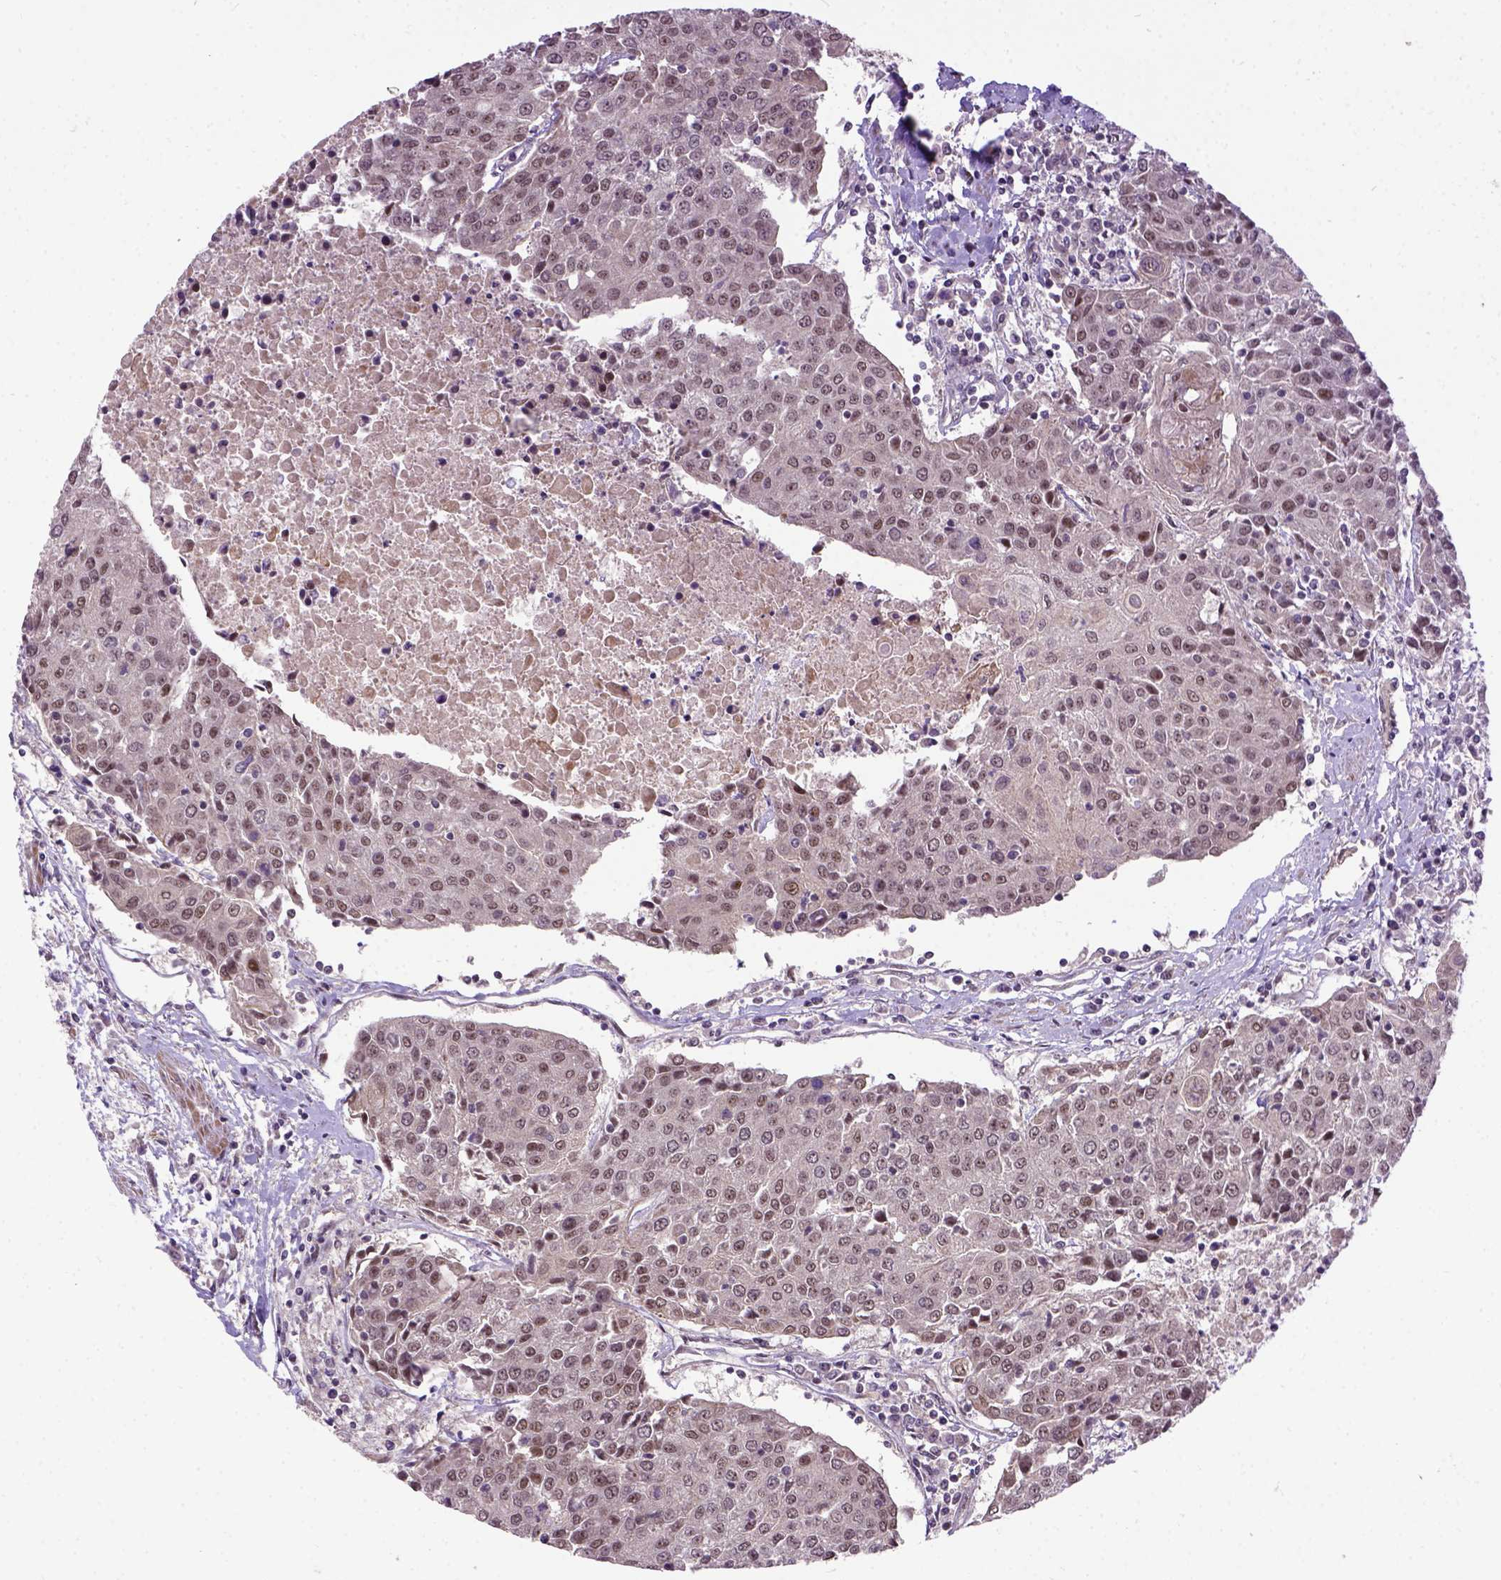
{"staining": {"intensity": "weak", "quantity": "25%-75%", "location": "nuclear"}, "tissue": "urothelial cancer", "cell_type": "Tumor cells", "image_type": "cancer", "snomed": [{"axis": "morphology", "description": "Urothelial carcinoma, High grade"}, {"axis": "topography", "description": "Urinary bladder"}], "caption": "Tumor cells exhibit low levels of weak nuclear positivity in approximately 25%-75% of cells in human urothelial carcinoma (high-grade).", "gene": "ZNF630", "patient": {"sex": "female", "age": 85}}